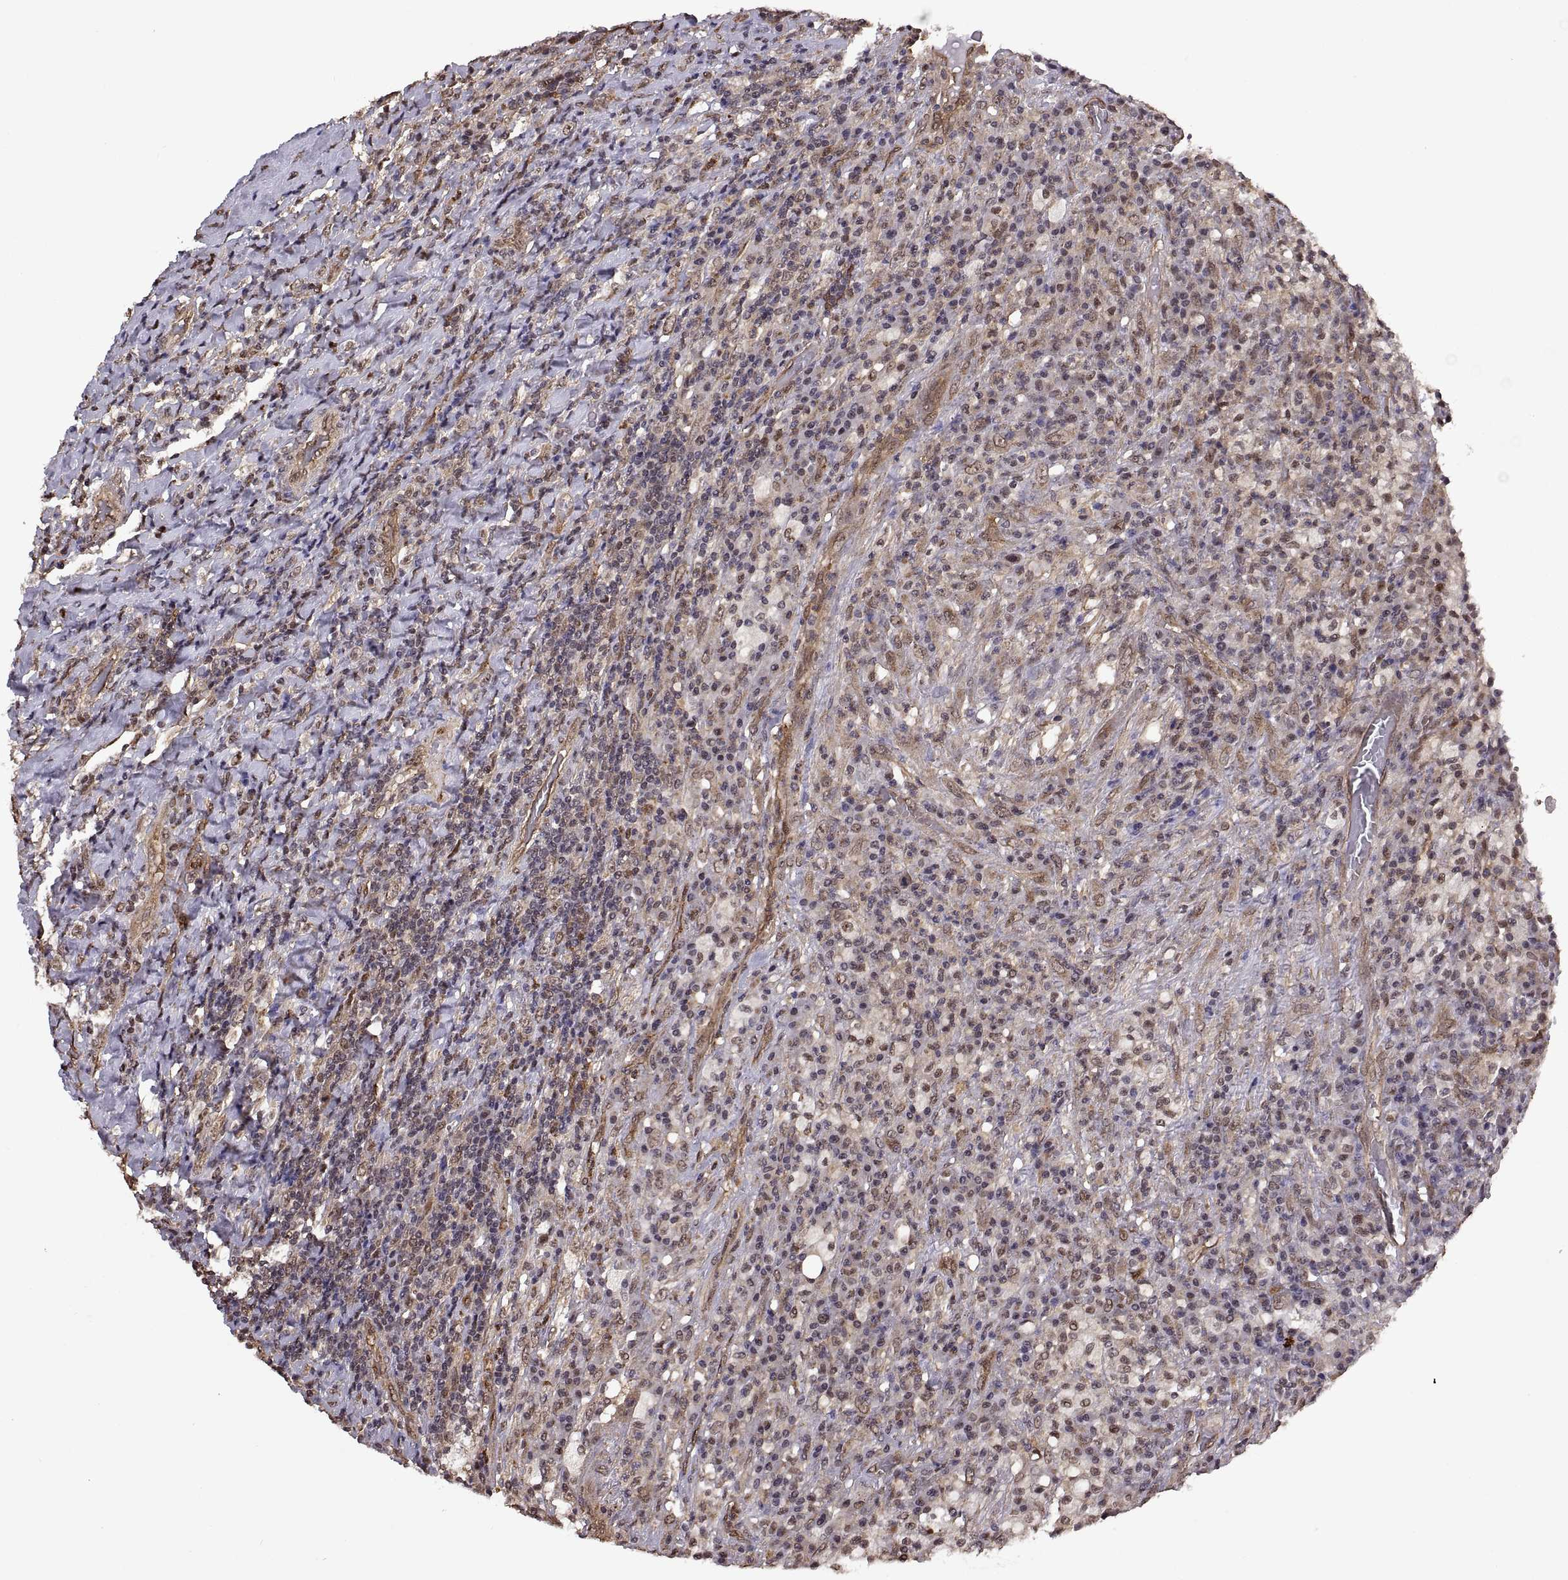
{"staining": {"intensity": "negative", "quantity": "none", "location": "none"}, "tissue": "testis cancer", "cell_type": "Tumor cells", "image_type": "cancer", "snomed": [{"axis": "morphology", "description": "Necrosis, NOS"}, {"axis": "morphology", "description": "Carcinoma, Embryonal, NOS"}, {"axis": "topography", "description": "Testis"}], "caption": "Immunohistochemistry micrograph of human testis embryonal carcinoma stained for a protein (brown), which displays no expression in tumor cells.", "gene": "ARRB1", "patient": {"sex": "male", "age": 19}}